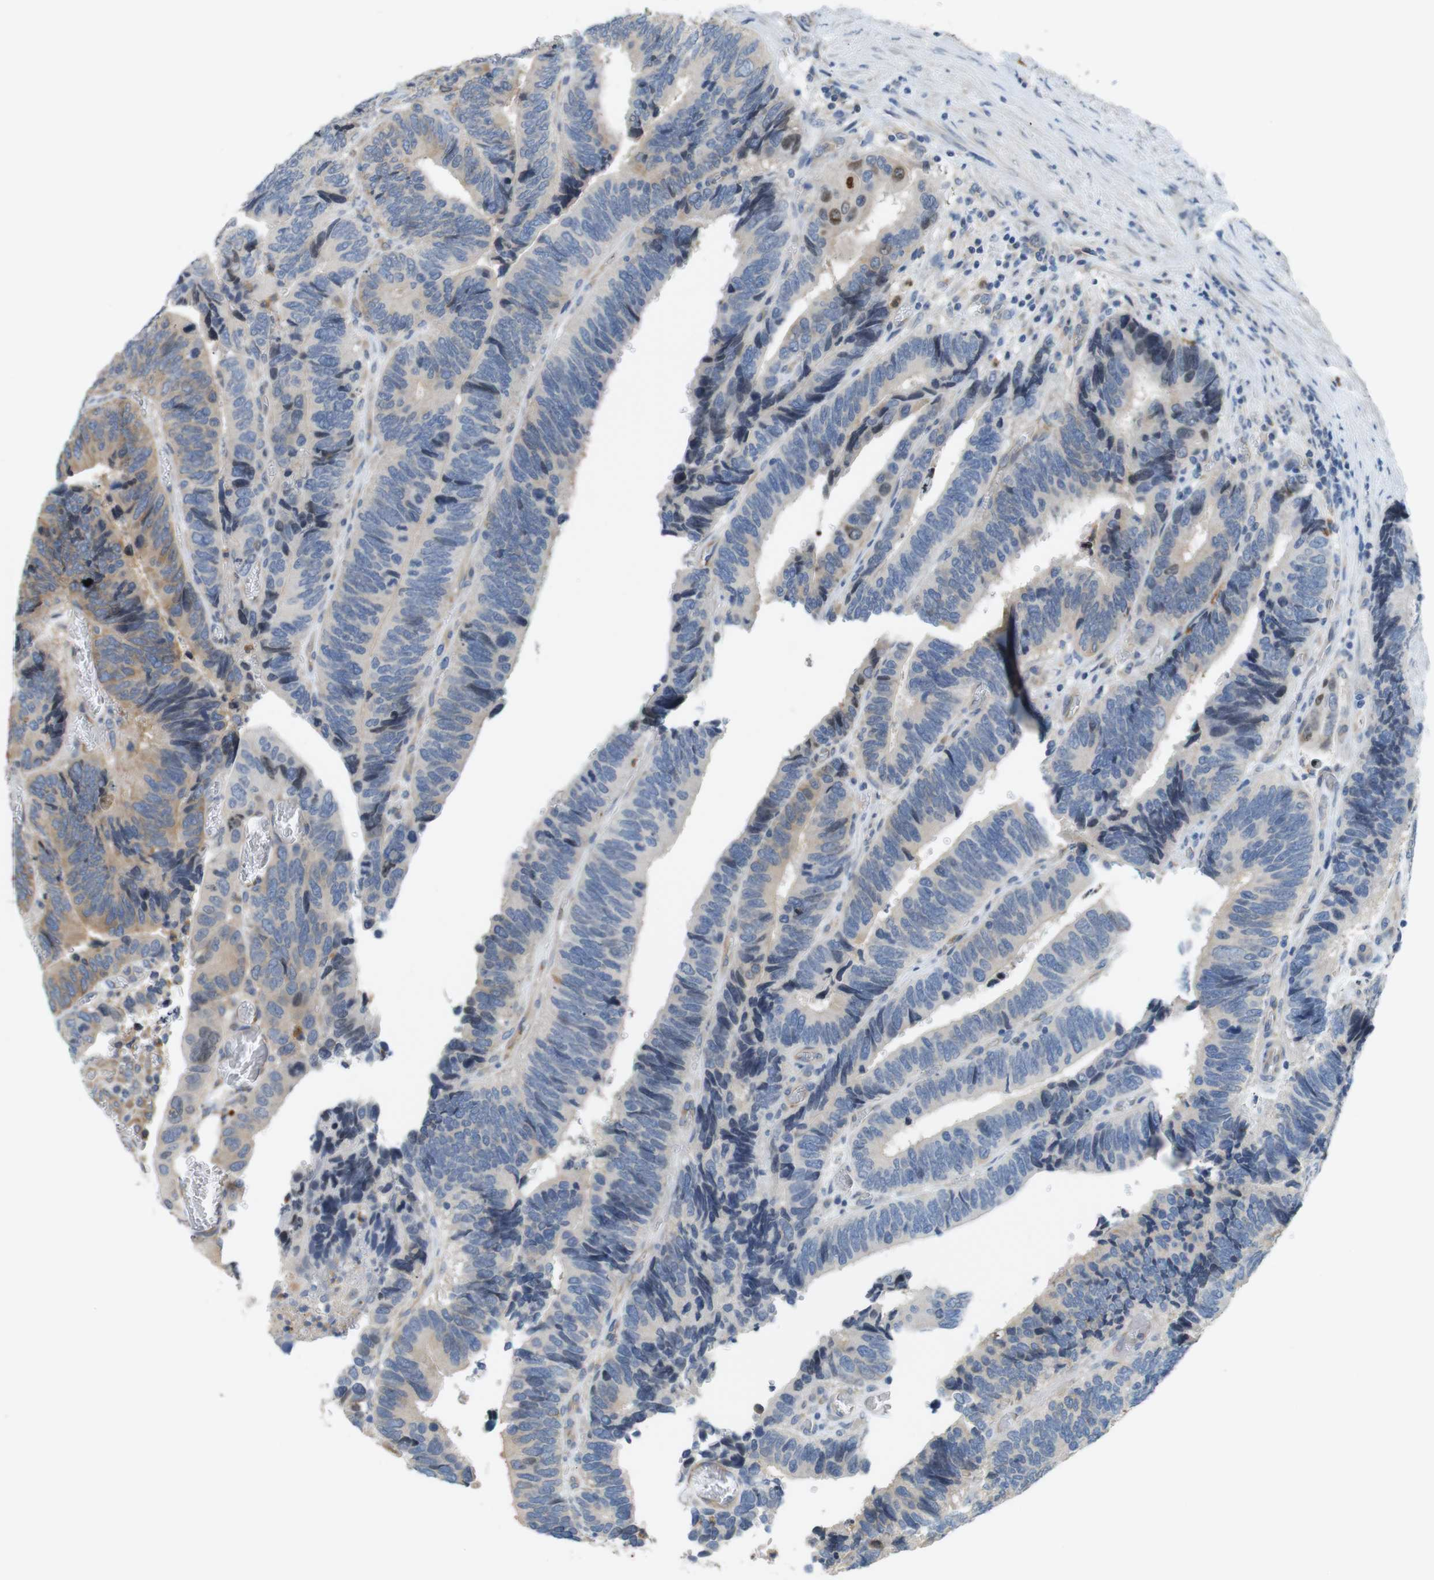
{"staining": {"intensity": "weak", "quantity": "25%-75%", "location": "cytoplasmic/membranous"}, "tissue": "colorectal cancer", "cell_type": "Tumor cells", "image_type": "cancer", "snomed": [{"axis": "morphology", "description": "Adenocarcinoma, NOS"}, {"axis": "topography", "description": "Colon"}], "caption": "Tumor cells show low levels of weak cytoplasmic/membranous positivity in approximately 25%-75% of cells in human colorectal cancer.", "gene": "PCDH10", "patient": {"sex": "male", "age": 72}}